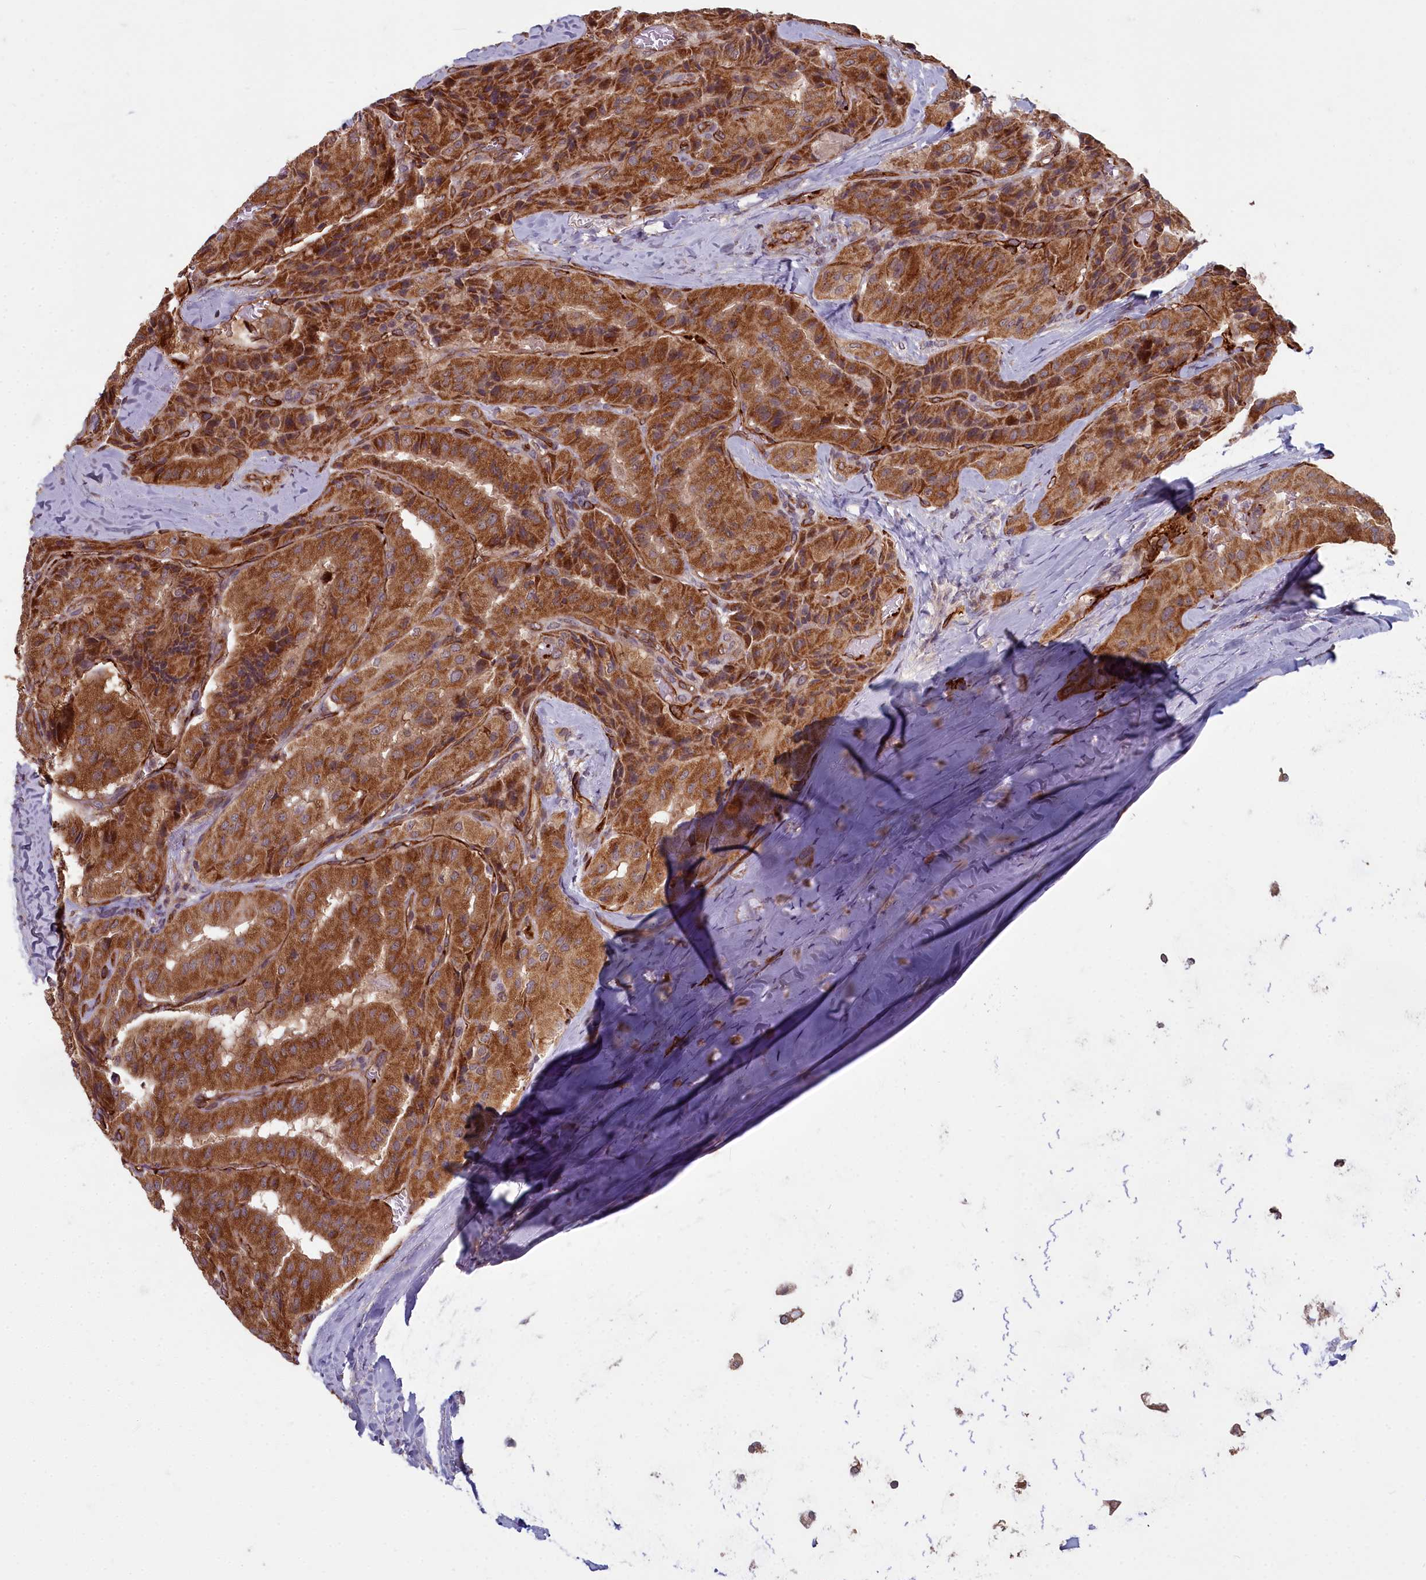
{"staining": {"intensity": "strong", "quantity": ">75%", "location": "cytoplasmic/membranous"}, "tissue": "thyroid cancer", "cell_type": "Tumor cells", "image_type": "cancer", "snomed": [{"axis": "morphology", "description": "Normal tissue, NOS"}, {"axis": "morphology", "description": "Papillary adenocarcinoma, NOS"}, {"axis": "topography", "description": "Thyroid gland"}], "caption": "Immunohistochemistry (IHC) micrograph of human papillary adenocarcinoma (thyroid) stained for a protein (brown), which displays high levels of strong cytoplasmic/membranous staining in about >75% of tumor cells.", "gene": "TSPYL4", "patient": {"sex": "female", "age": 59}}